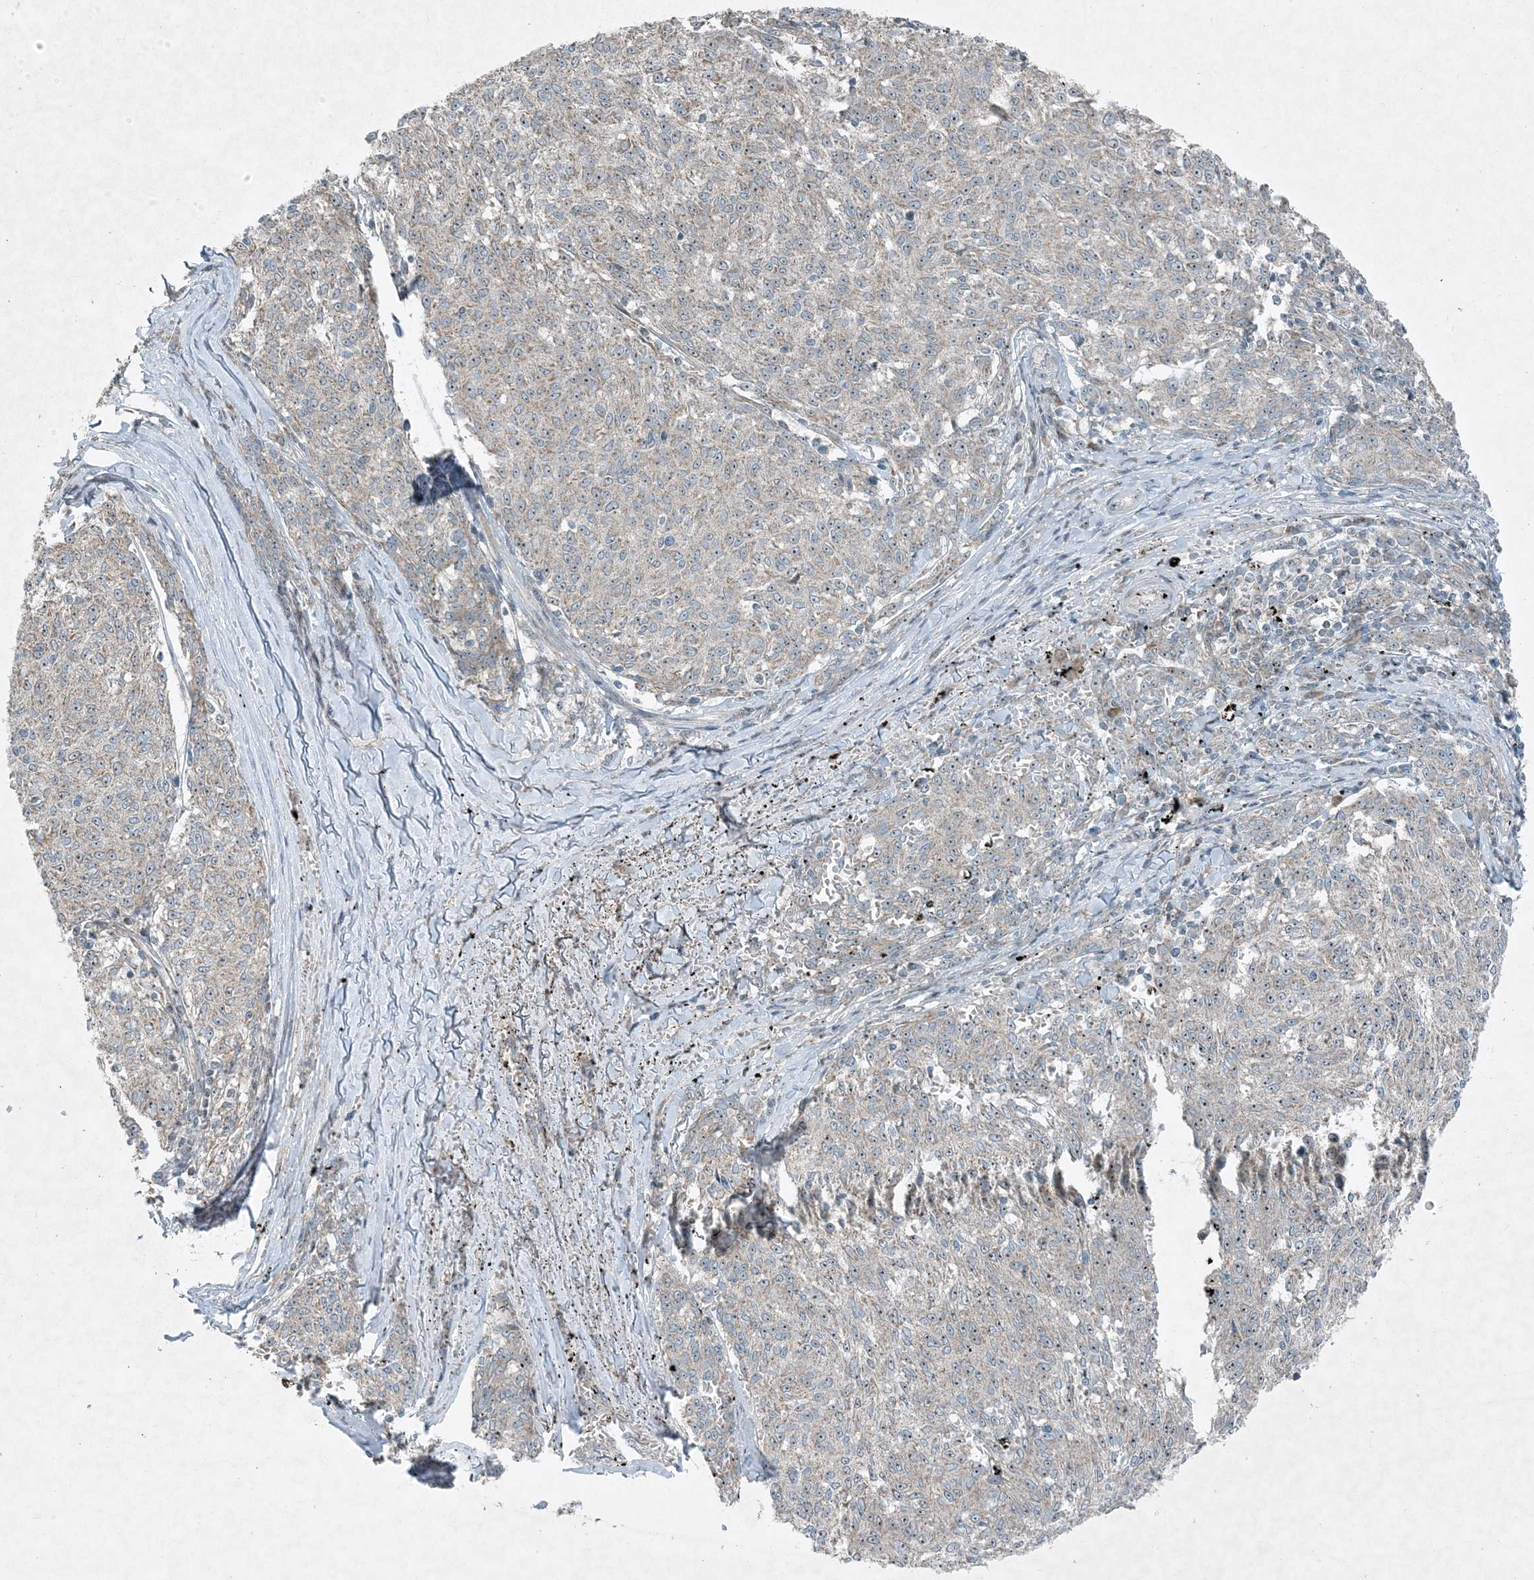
{"staining": {"intensity": "weak", "quantity": "25%-75%", "location": "nuclear"}, "tissue": "melanoma", "cell_type": "Tumor cells", "image_type": "cancer", "snomed": [{"axis": "morphology", "description": "Malignant melanoma, NOS"}, {"axis": "topography", "description": "Skin"}], "caption": "Tumor cells reveal weak nuclear positivity in approximately 25%-75% of cells in melanoma.", "gene": "MITD1", "patient": {"sex": "female", "age": 72}}